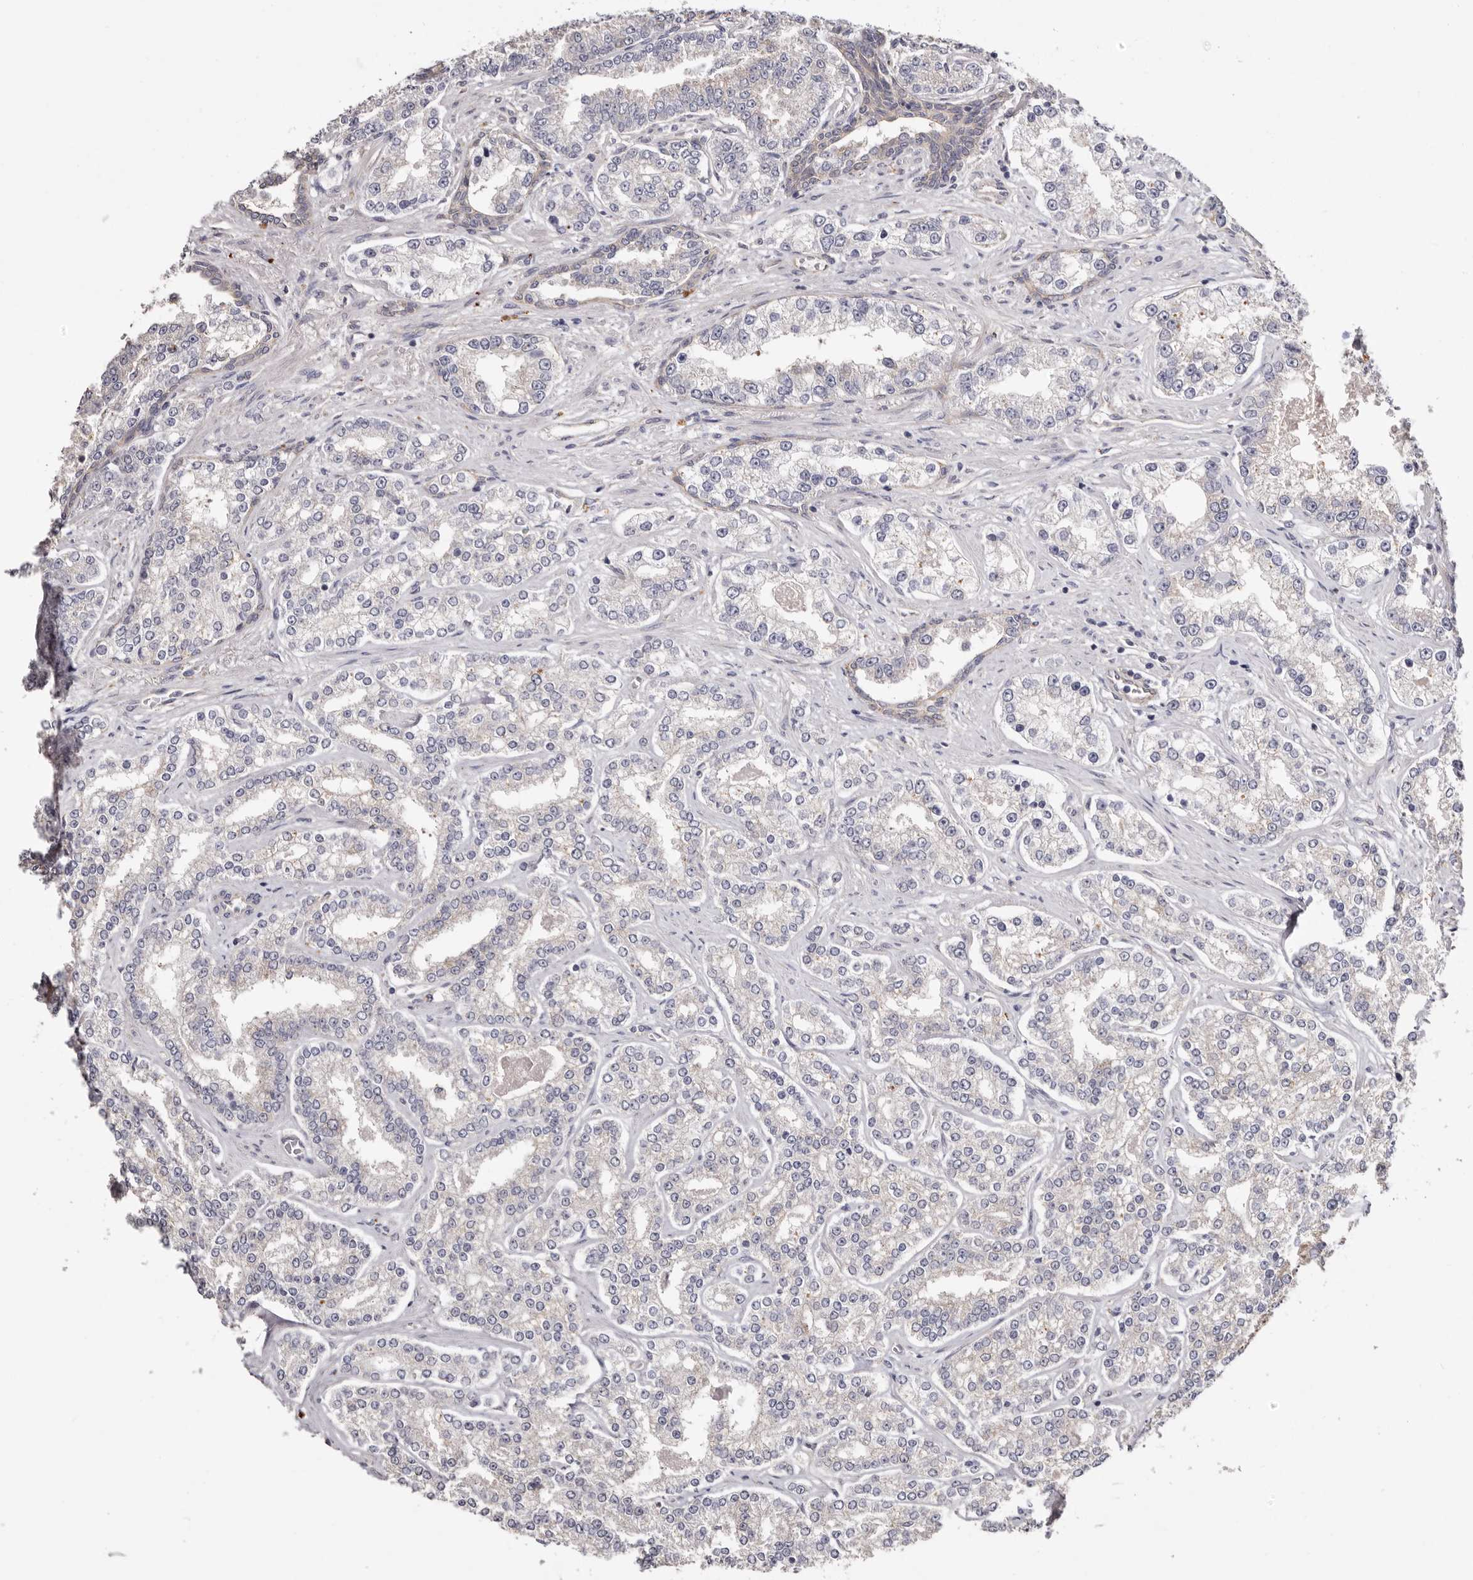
{"staining": {"intensity": "negative", "quantity": "none", "location": "none"}, "tissue": "prostate cancer", "cell_type": "Tumor cells", "image_type": "cancer", "snomed": [{"axis": "morphology", "description": "Normal tissue, NOS"}, {"axis": "morphology", "description": "Adenocarcinoma, High grade"}, {"axis": "topography", "description": "Prostate"}], "caption": "Tumor cells show no significant positivity in prostate adenocarcinoma (high-grade). Nuclei are stained in blue.", "gene": "FAM167B", "patient": {"sex": "male", "age": 83}}